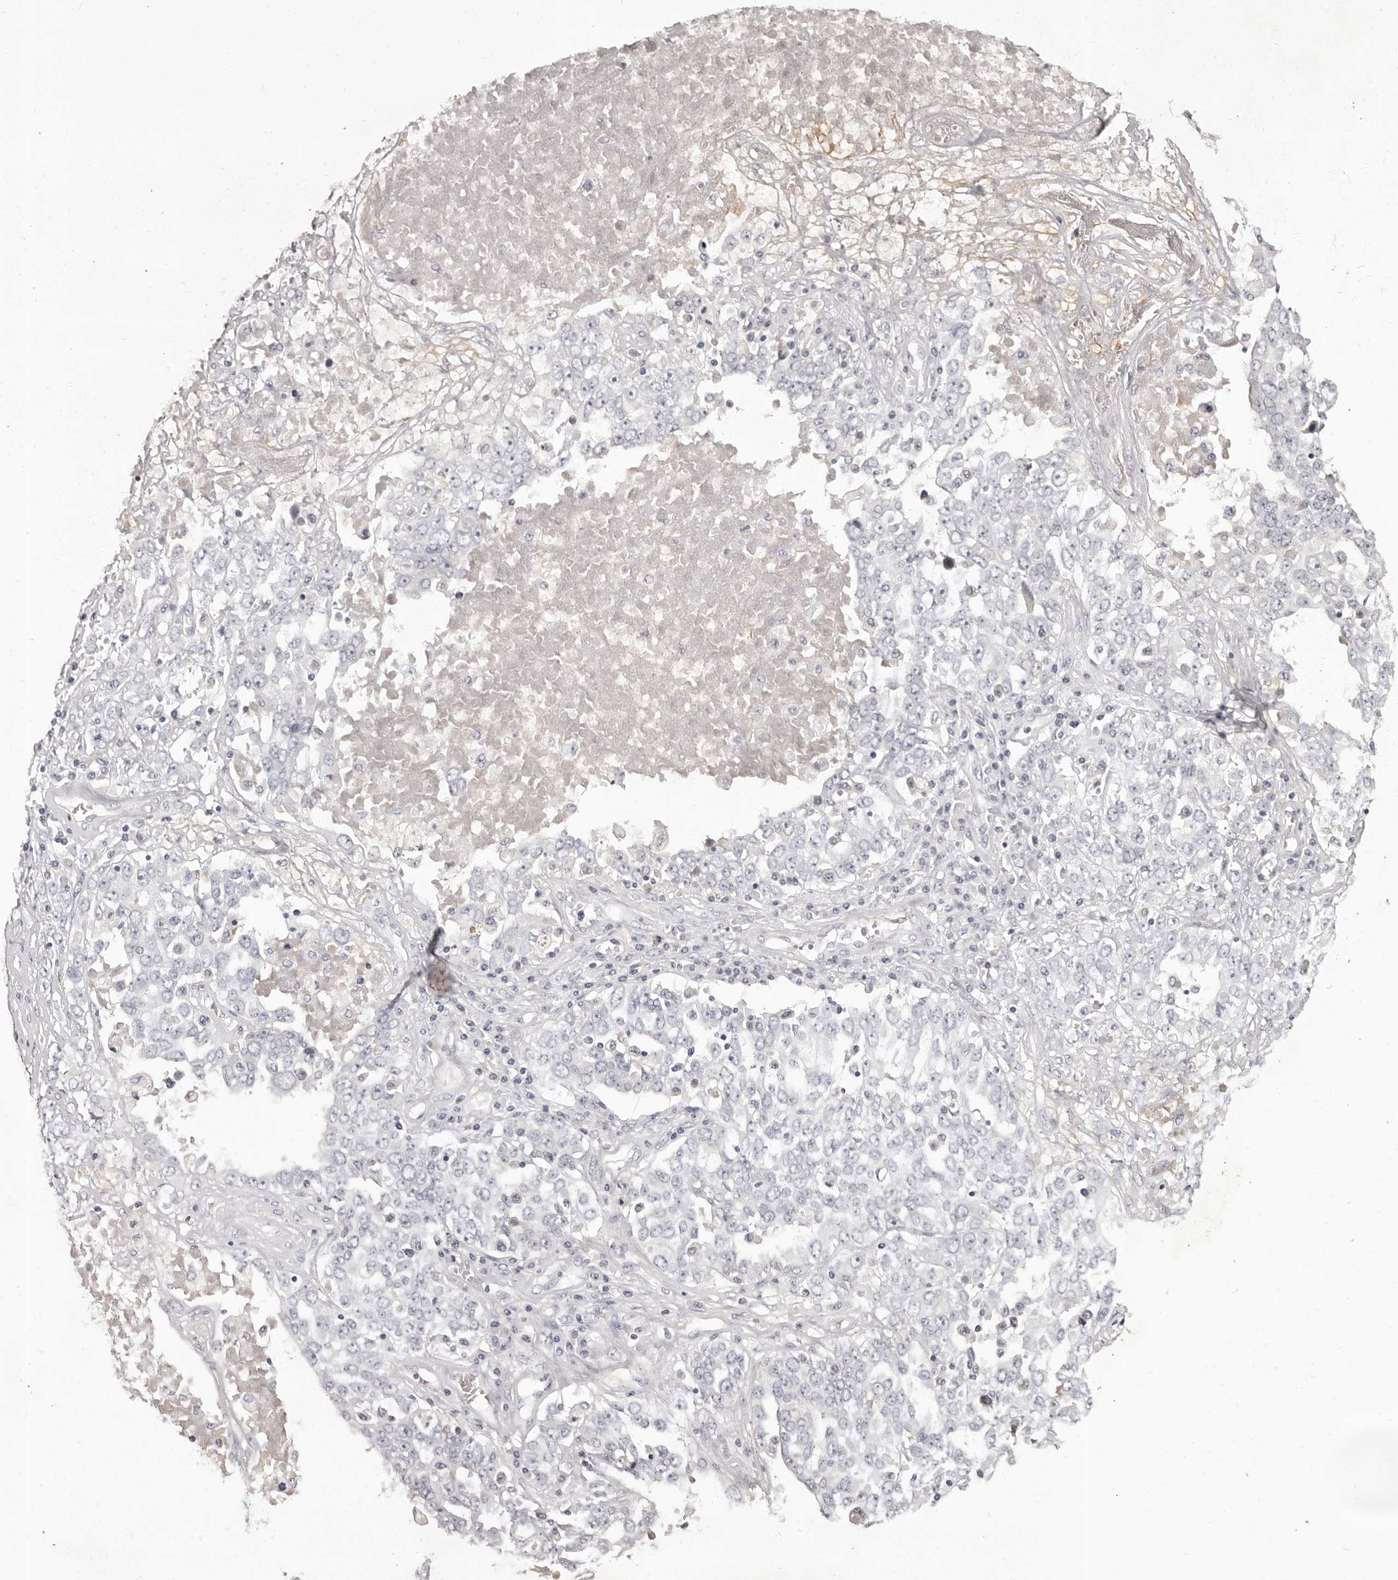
{"staining": {"intensity": "negative", "quantity": "none", "location": "none"}, "tissue": "ovarian cancer", "cell_type": "Tumor cells", "image_type": "cancer", "snomed": [{"axis": "morphology", "description": "Carcinoma, endometroid"}, {"axis": "topography", "description": "Ovary"}], "caption": "Immunohistochemical staining of human ovarian cancer displays no significant expression in tumor cells.", "gene": "GPR78", "patient": {"sex": "female", "age": 62}}